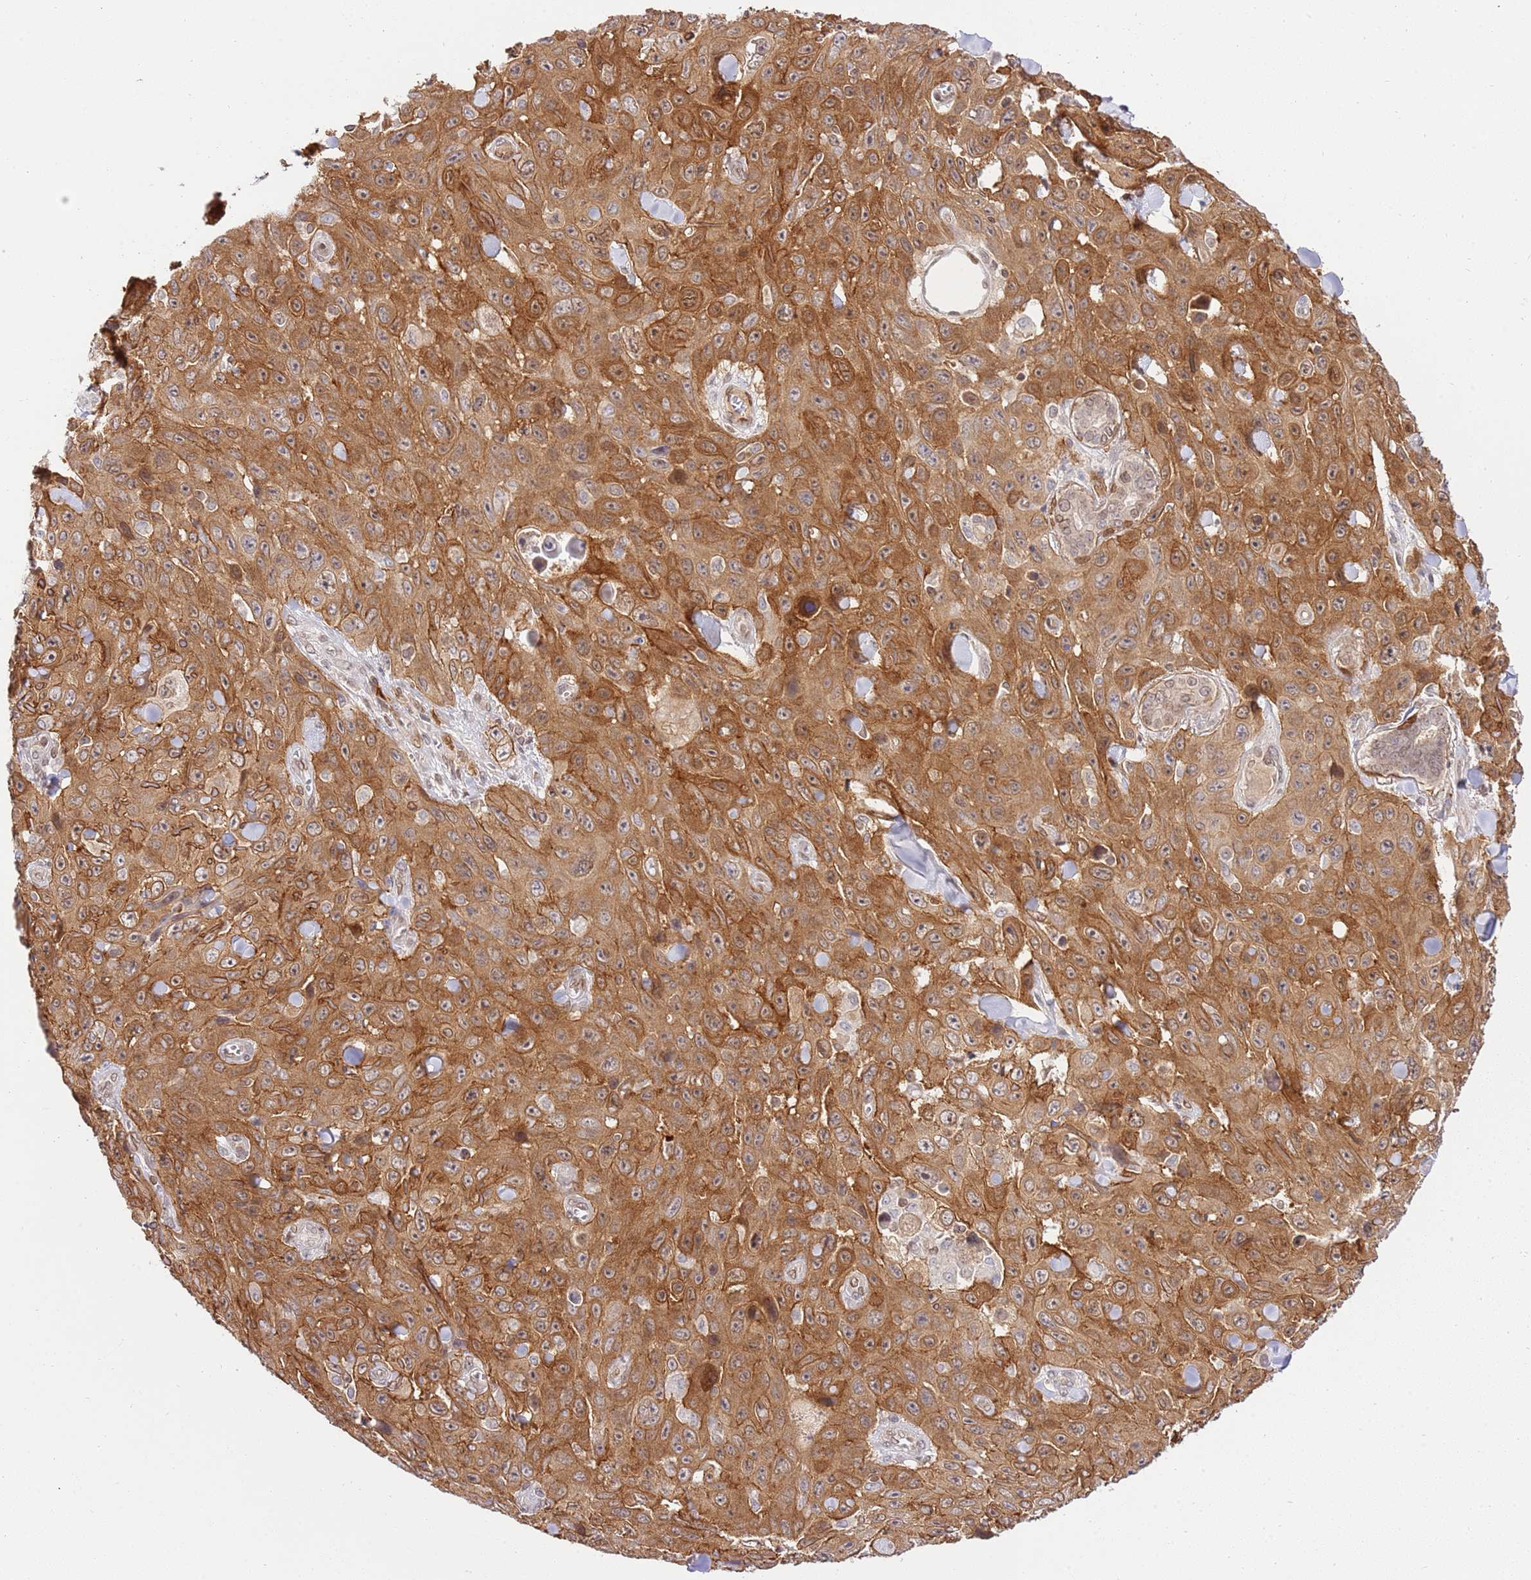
{"staining": {"intensity": "moderate", "quantity": ">75%", "location": "cytoplasmic/membranous"}, "tissue": "skin cancer", "cell_type": "Tumor cells", "image_type": "cancer", "snomed": [{"axis": "morphology", "description": "Squamous cell carcinoma, NOS"}, {"axis": "topography", "description": "Skin"}], "caption": "Immunohistochemistry histopathology image of skin cancer (squamous cell carcinoma) stained for a protein (brown), which shows medium levels of moderate cytoplasmic/membranous positivity in about >75% of tumor cells.", "gene": "TRIM37", "patient": {"sex": "male", "age": 82}}